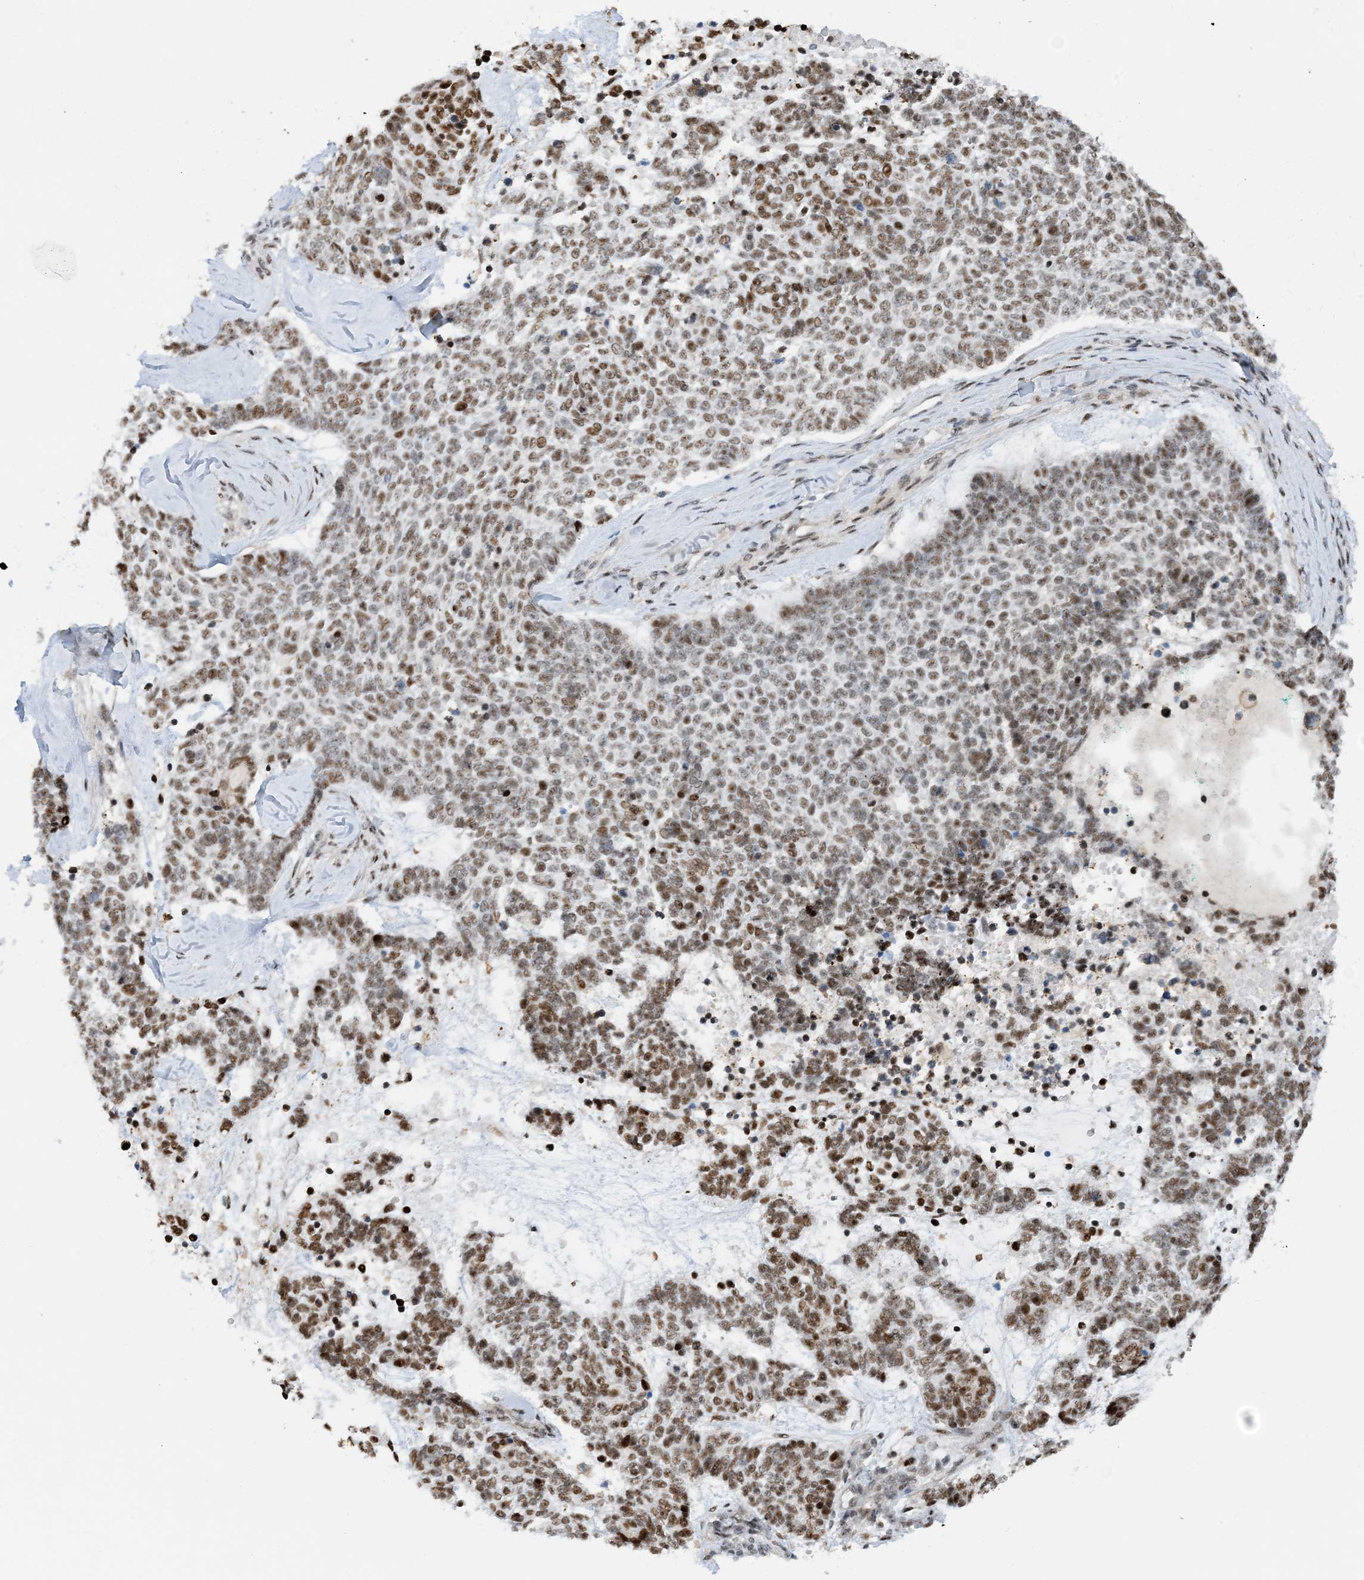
{"staining": {"intensity": "moderate", "quantity": ">75%", "location": "nuclear"}, "tissue": "skin cancer", "cell_type": "Tumor cells", "image_type": "cancer", "snomed": [{"axis": "morphology", "description": "Basal cell carcinoma"}, {"axis": "topography", "description": "Skin"}], "caption": "Moderate nuclear positivity is present in about >75% of tumor cells in skin cancer (basal cell carcinoma).", "gene": "HEMK1", "patient": {"sex": "female", "age": 81}}